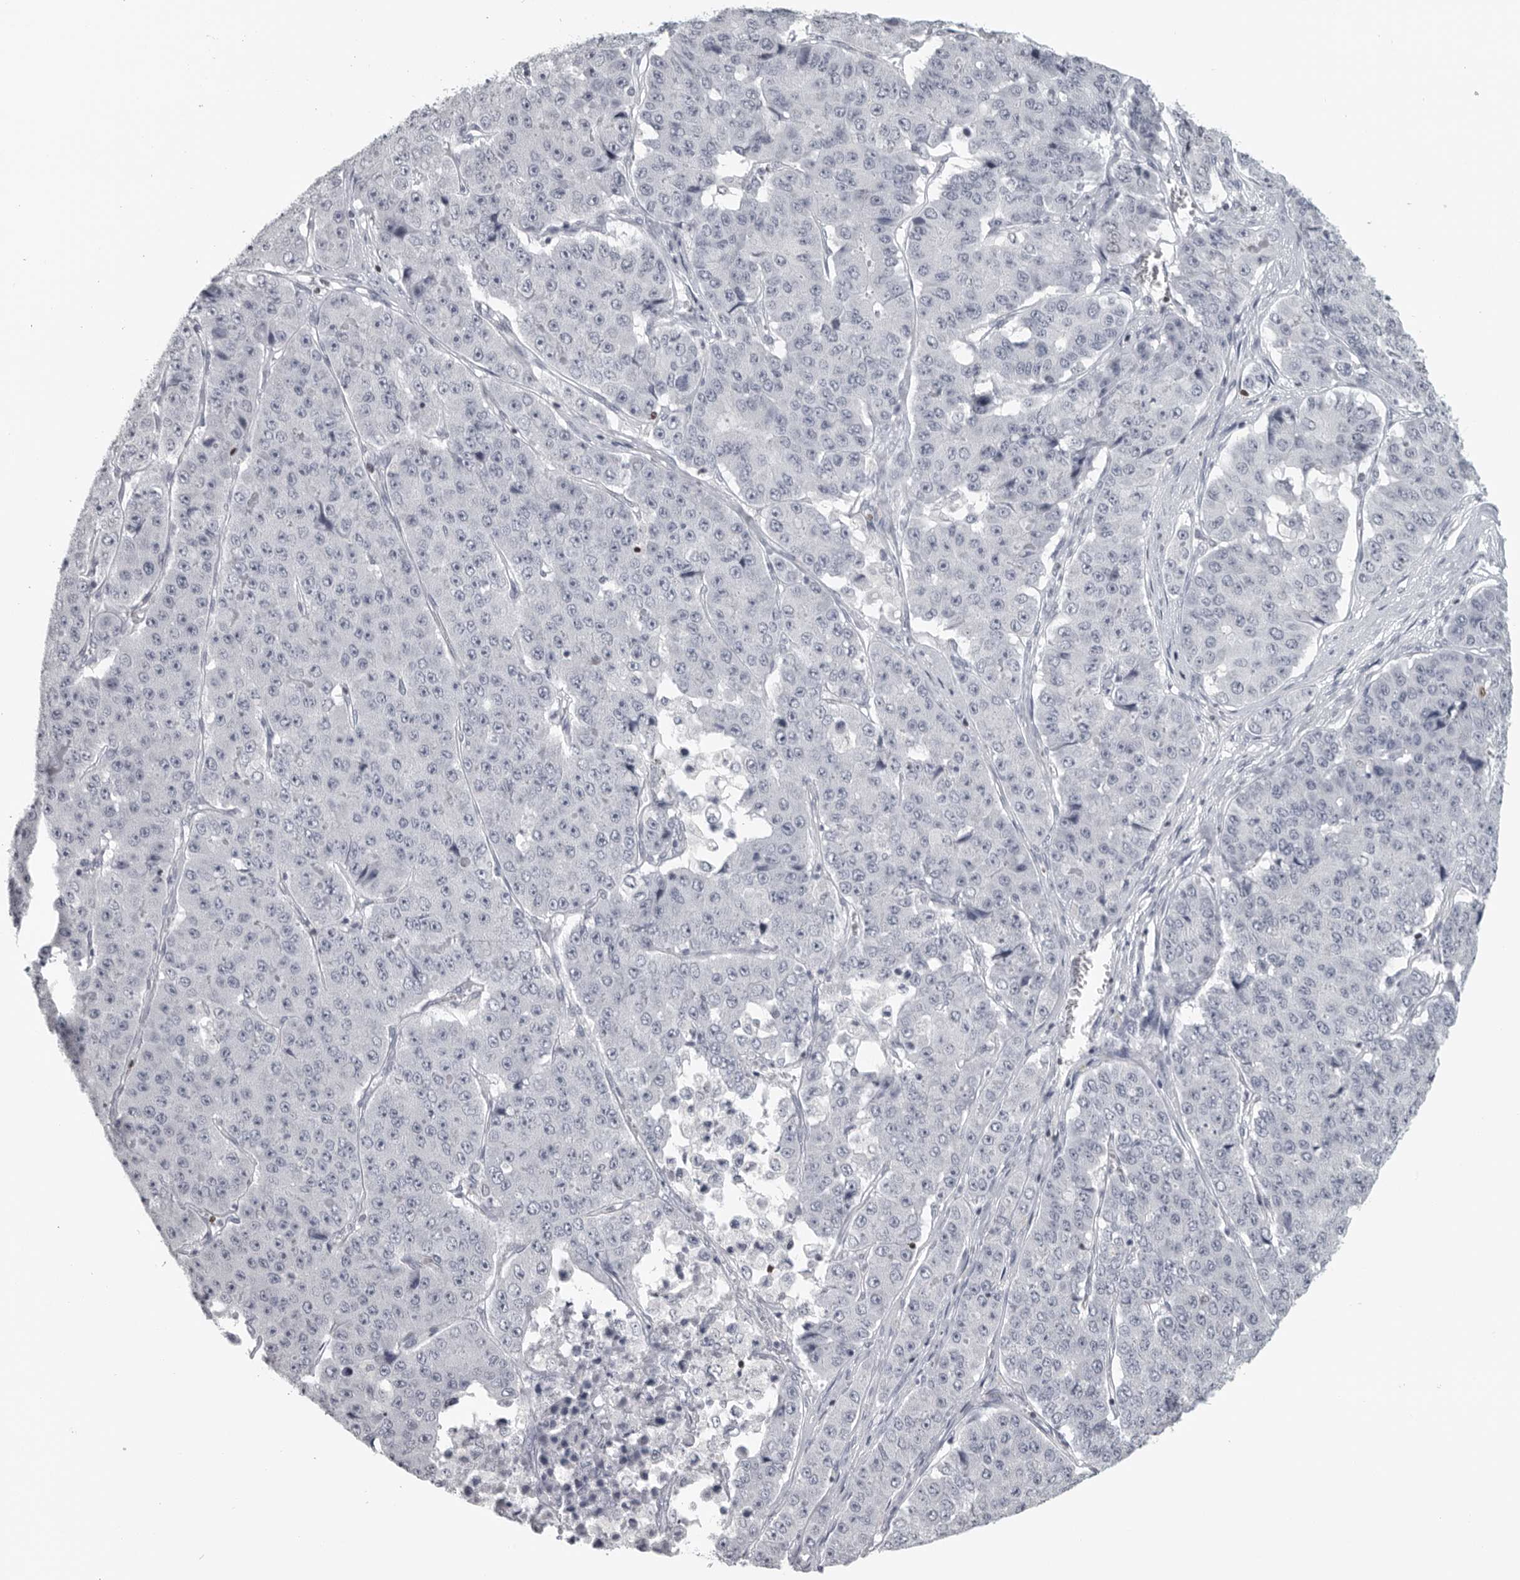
{"staining": {"intensity": "negative", "quantity": "none", "location": "none"}, "tissue": "pancreatic cancer", "cell_type": "Tumor cells", "image_type": "cancer", "snomed": [{"axis": "morphology", "description": "Adenocarcinoma, NOS"}, {"axis": "topography", "description": "Pancreas"}], "caption": "Human pancreatic cancer (adenocarcinoma) stained for a protein using IHC reveals no staining in tumor cells.", "gene": "SATB2", "patient": {"sex": "male", "age": 50}}